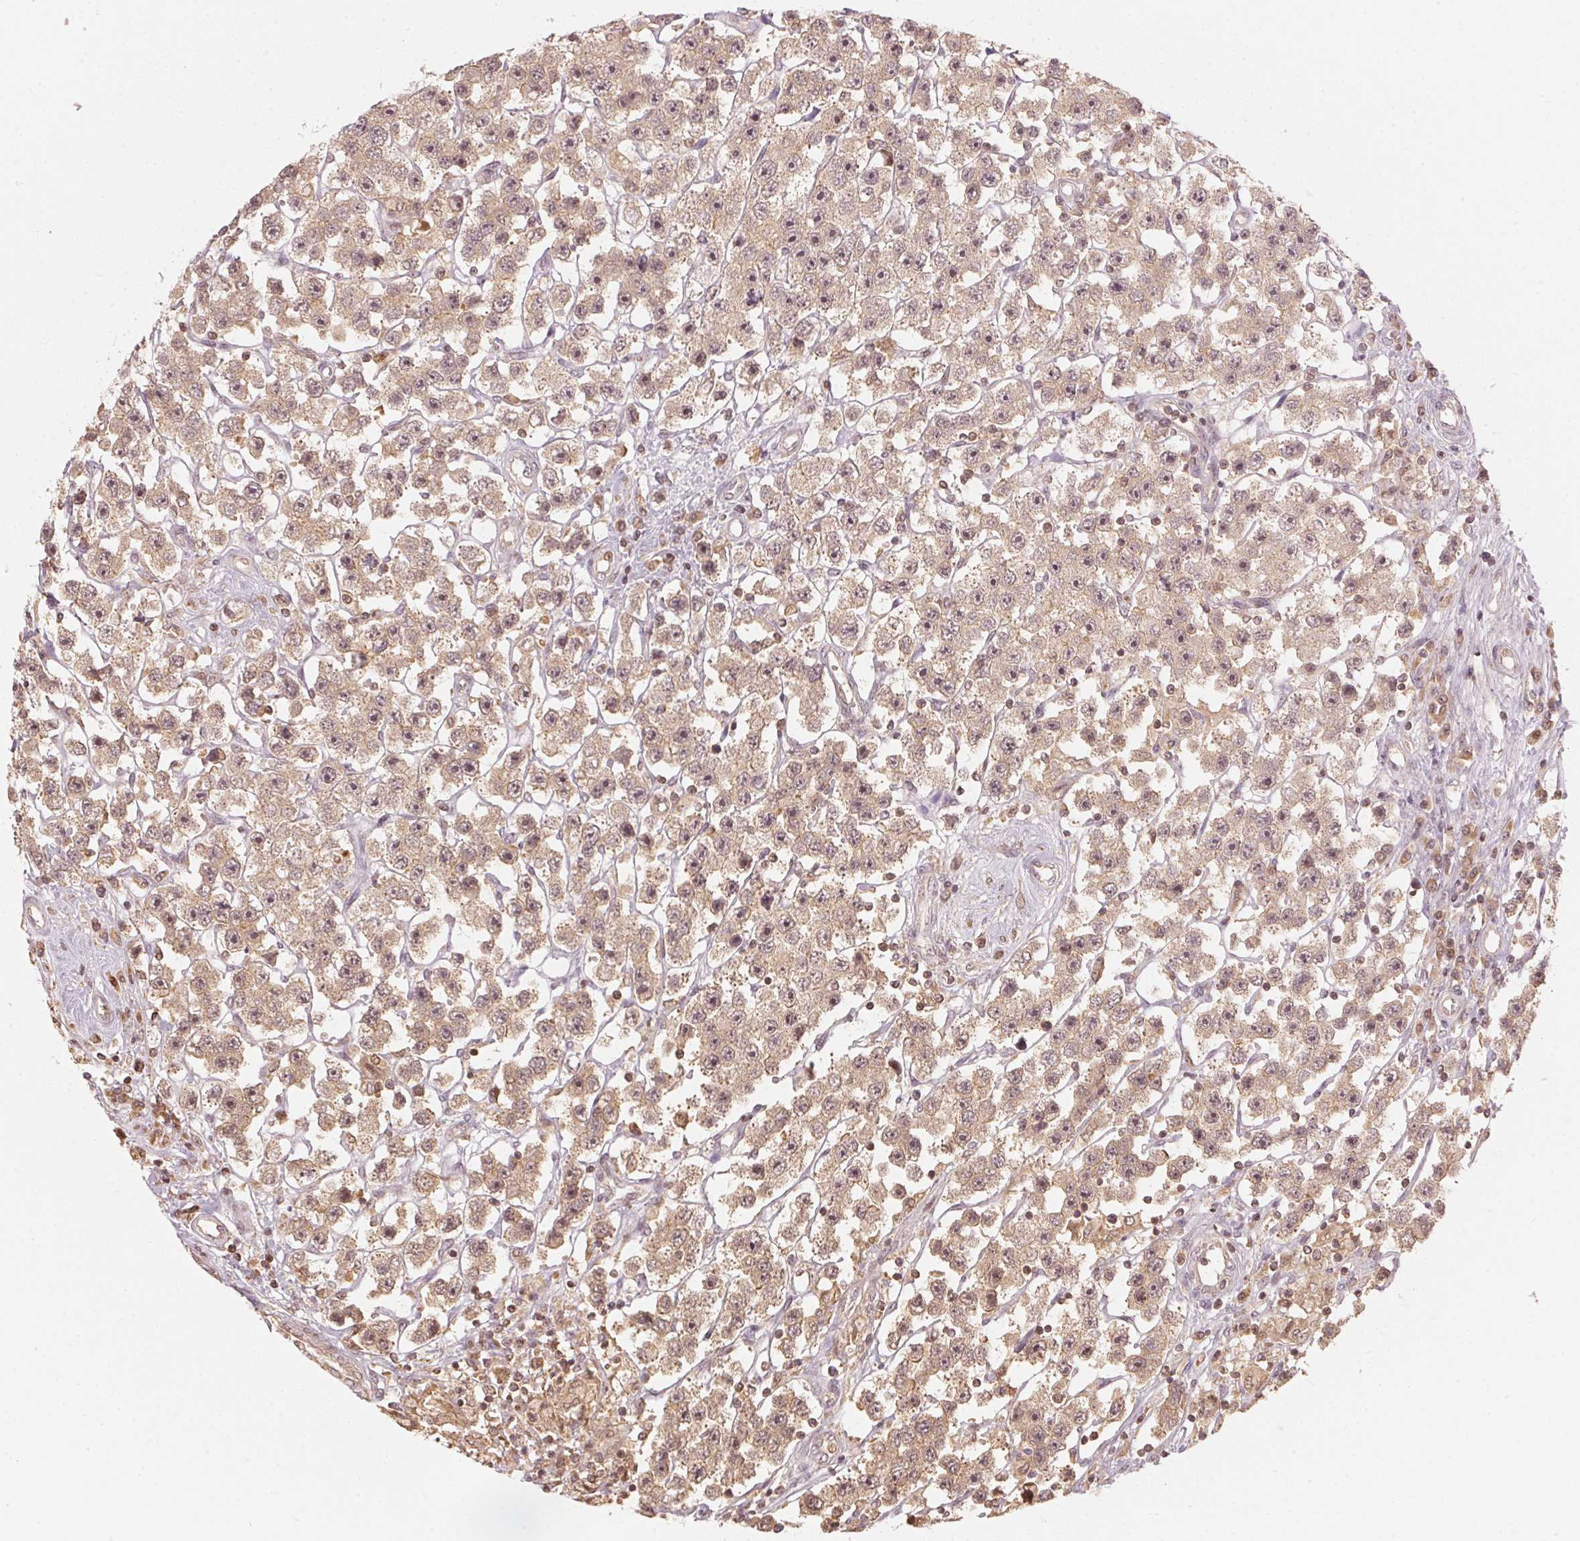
{"staining": {"intensity": "weak", "quantity": ">75%", "location": "cytoplasmic/membranous,nuclear"}, "tissue": "testis cancer", "cell_type": "Tumor cells", "image_type": "cancer", "snomed": [{"axis": "morphology", "description": "Seminoma, NOS"}, {"axis": "topography", "description": "Testis"}], "caption": "Human seminoma (testis) stained with a protein marker demonstrates weak staining in tumor cells.", "gene": "UBE2L3", "patient": {"sex": "male", "age": 45}}